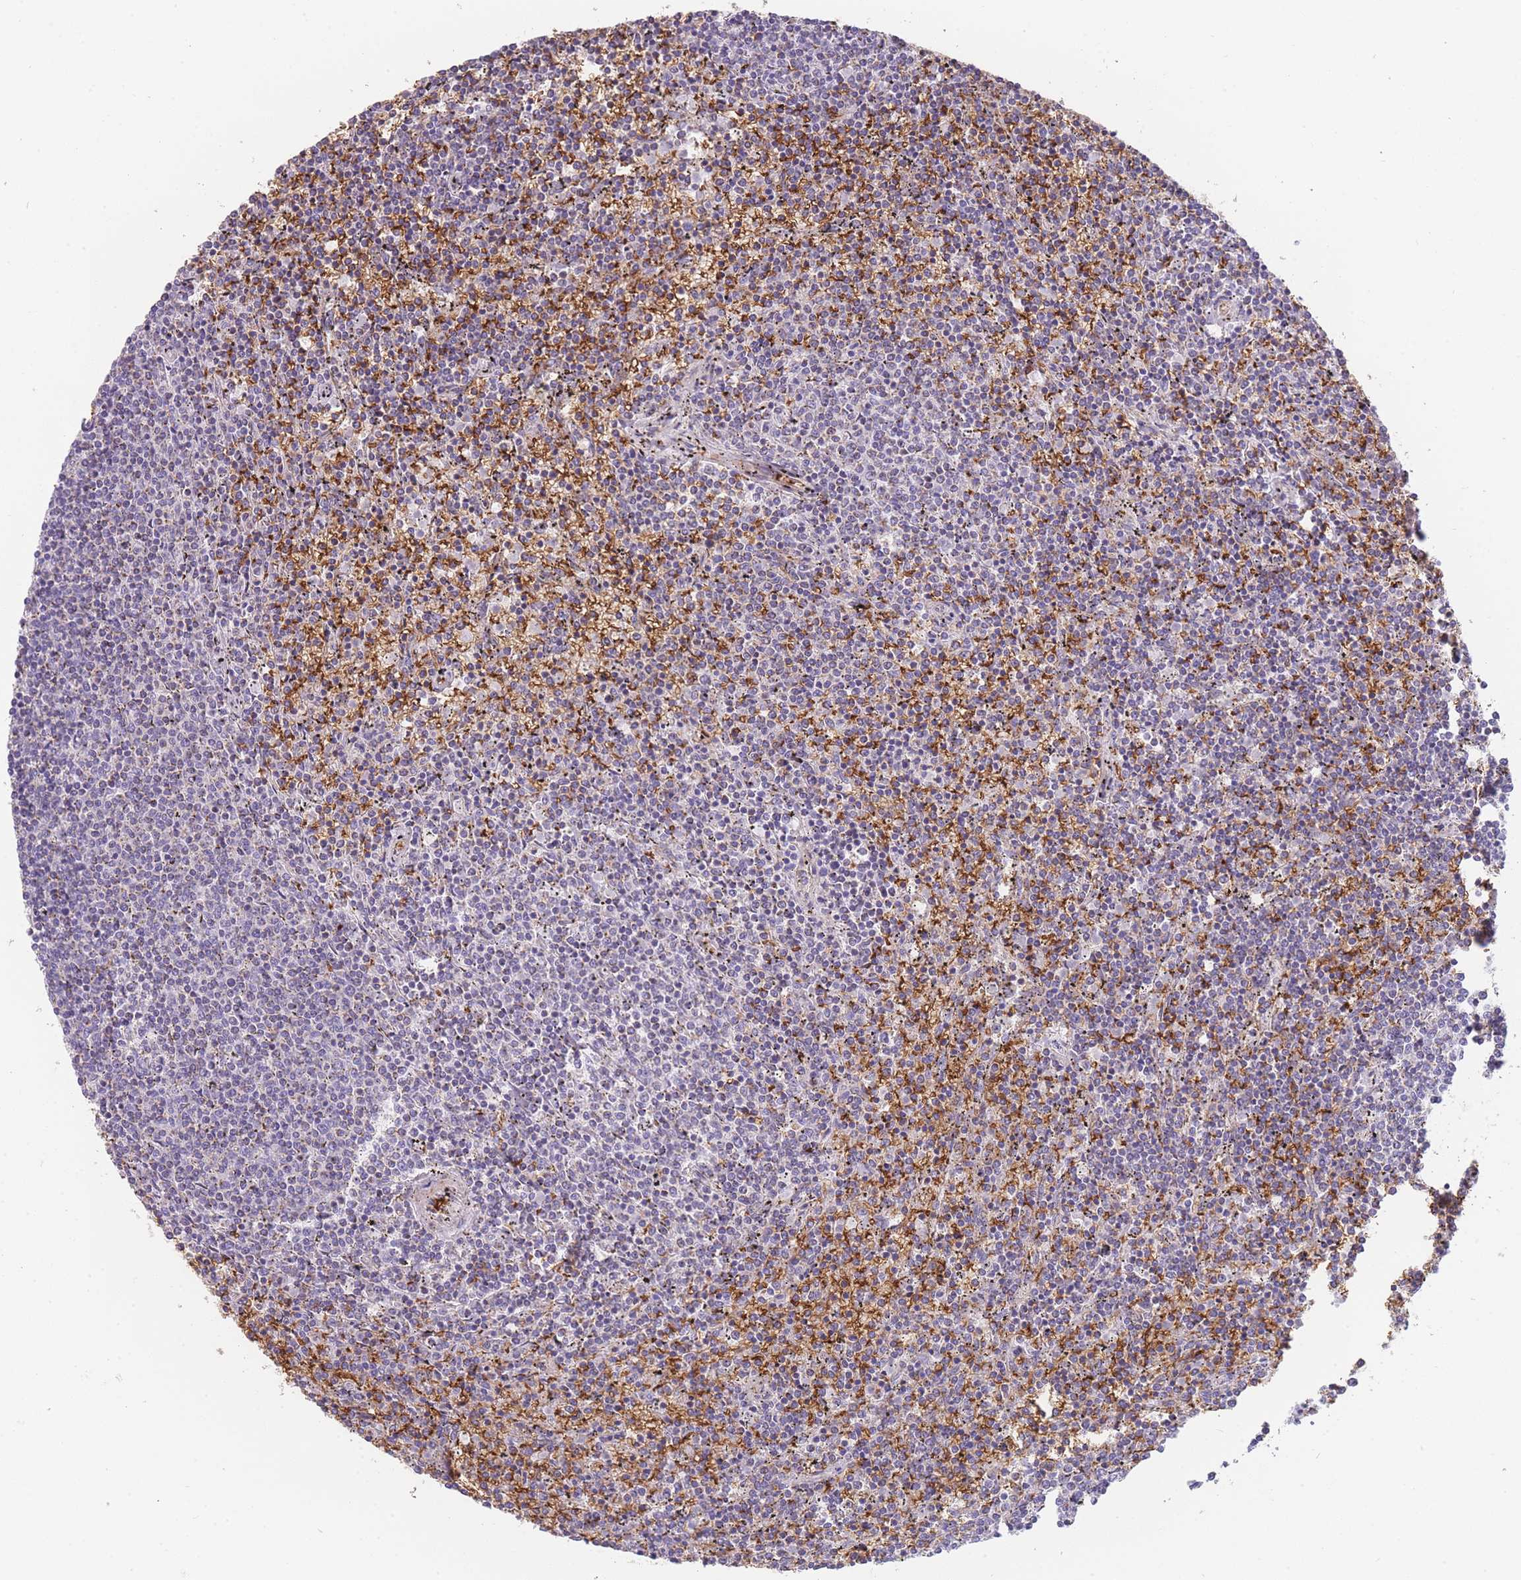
{"staining": {"intensity": "negative", "quantity": "none", "location": "none"}, "tissue": "lymphoma", "cell_type": "Tumor cells", "image_type": "cancer", "snomed": [{"axis": "morphology", "description": "Malignant lymphoma, non-Hodgkin's type, Low grade"}, {"axis": "topography", "description": "Spleen"}], "caption": "Immunohistochemistry histopathology image of neoplastic tissue: human lymphoma stained with DAB (3,3'-diaminobenzidine) demonstrates no significant protein positivity in tumor cells. (DAB immunohistochemistry (IHC), high magnification).", "gene": "SMPD4", "patient": {"sex": "female", "age": 50}}